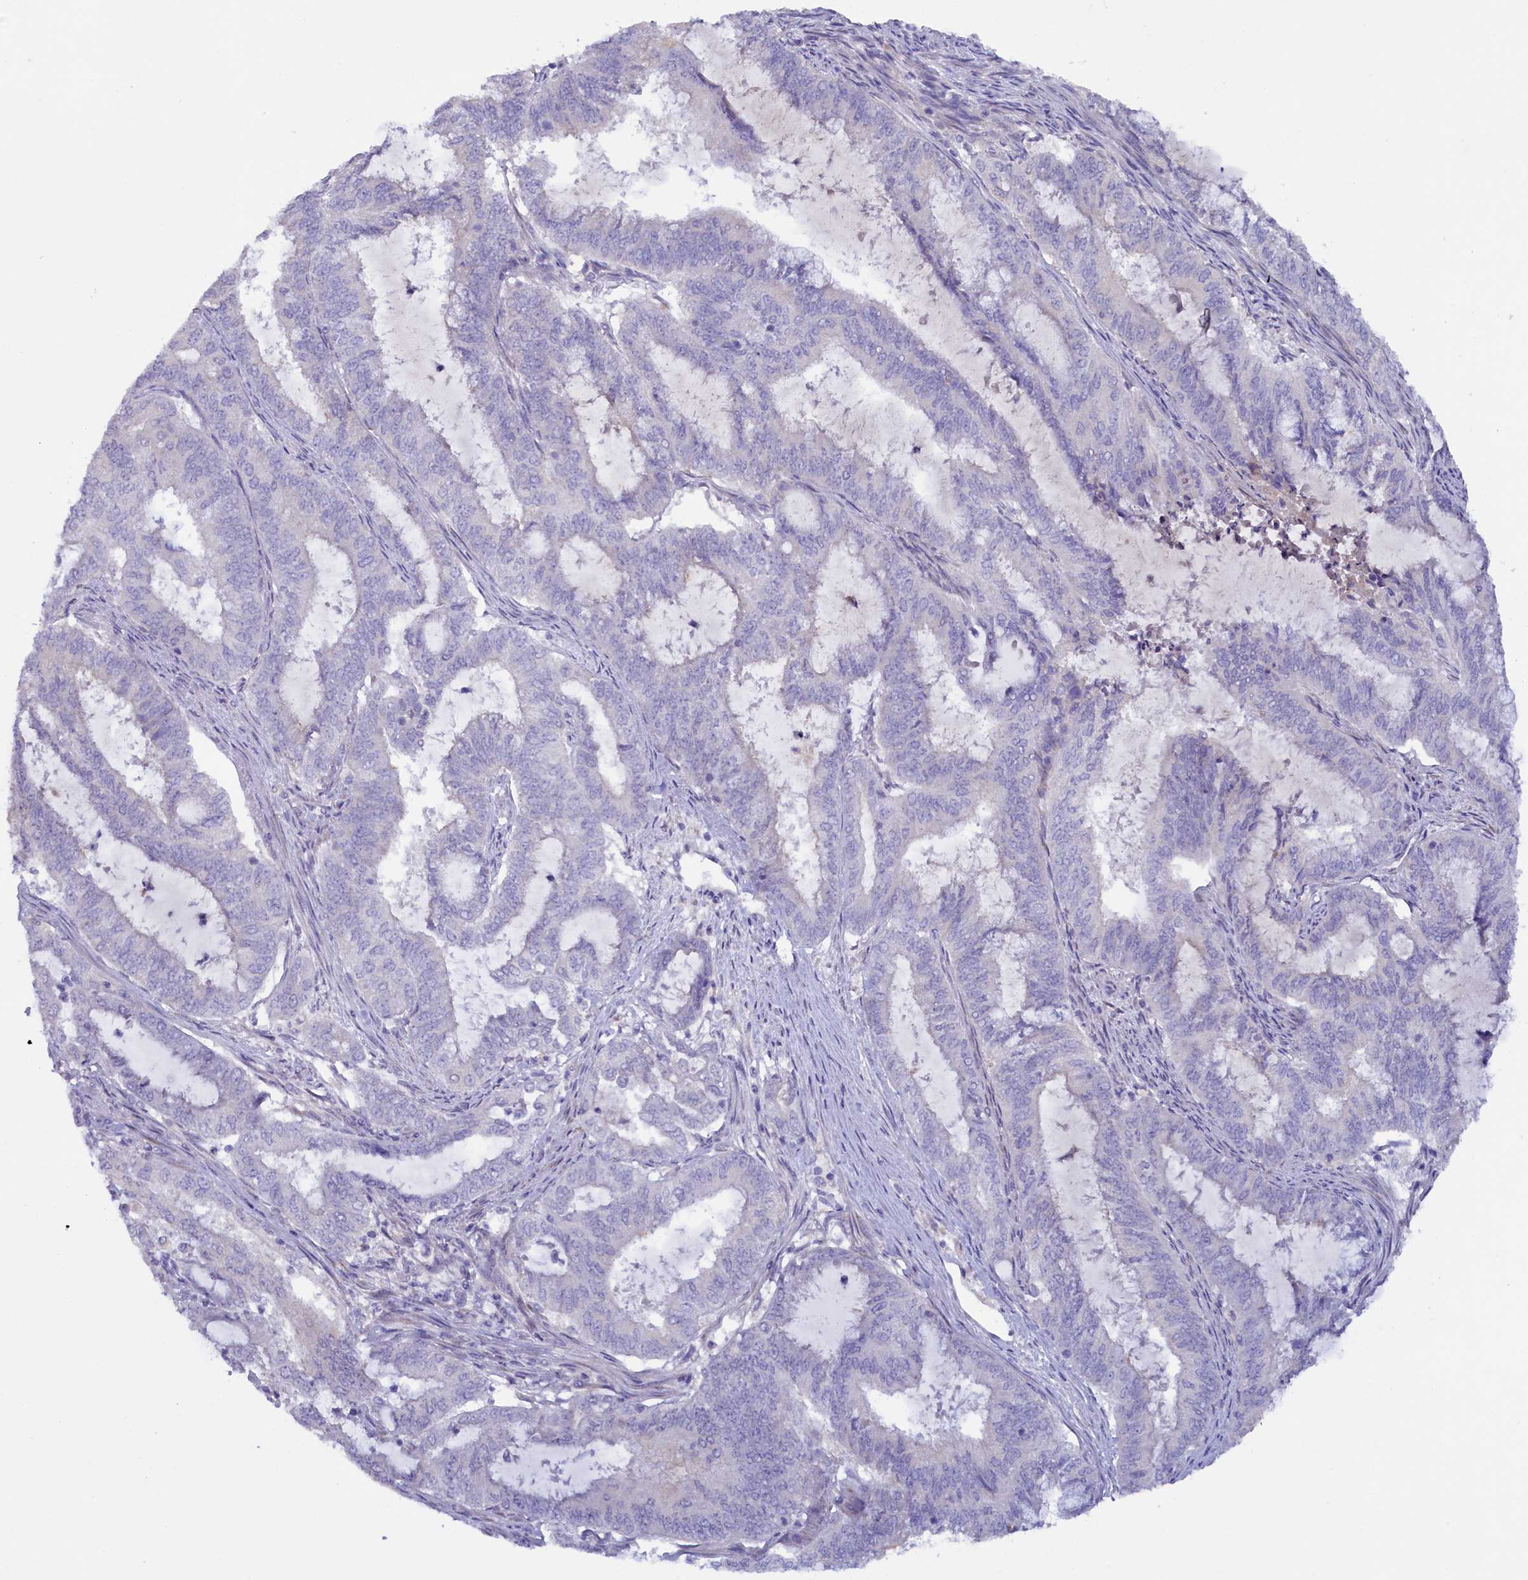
{"staining": {"intensity": "negative", "quantity": "none", "location": "none"}, "tissue": "endometrial cancer", "cell_type": "Tumor cells", "image_type": "cancer", "snomed": [{"axis": "morphology", "description": "Adenocarcinoma, NOS"}, {"axis": "topography", "description": "Endometrium"}], "caption": "A histopathology image of human endometrial adenocarcinoma is negative for staining in tumor cells.", "gene": "ZSWIM4", "patient": {"sex": "female", "age": 51}}